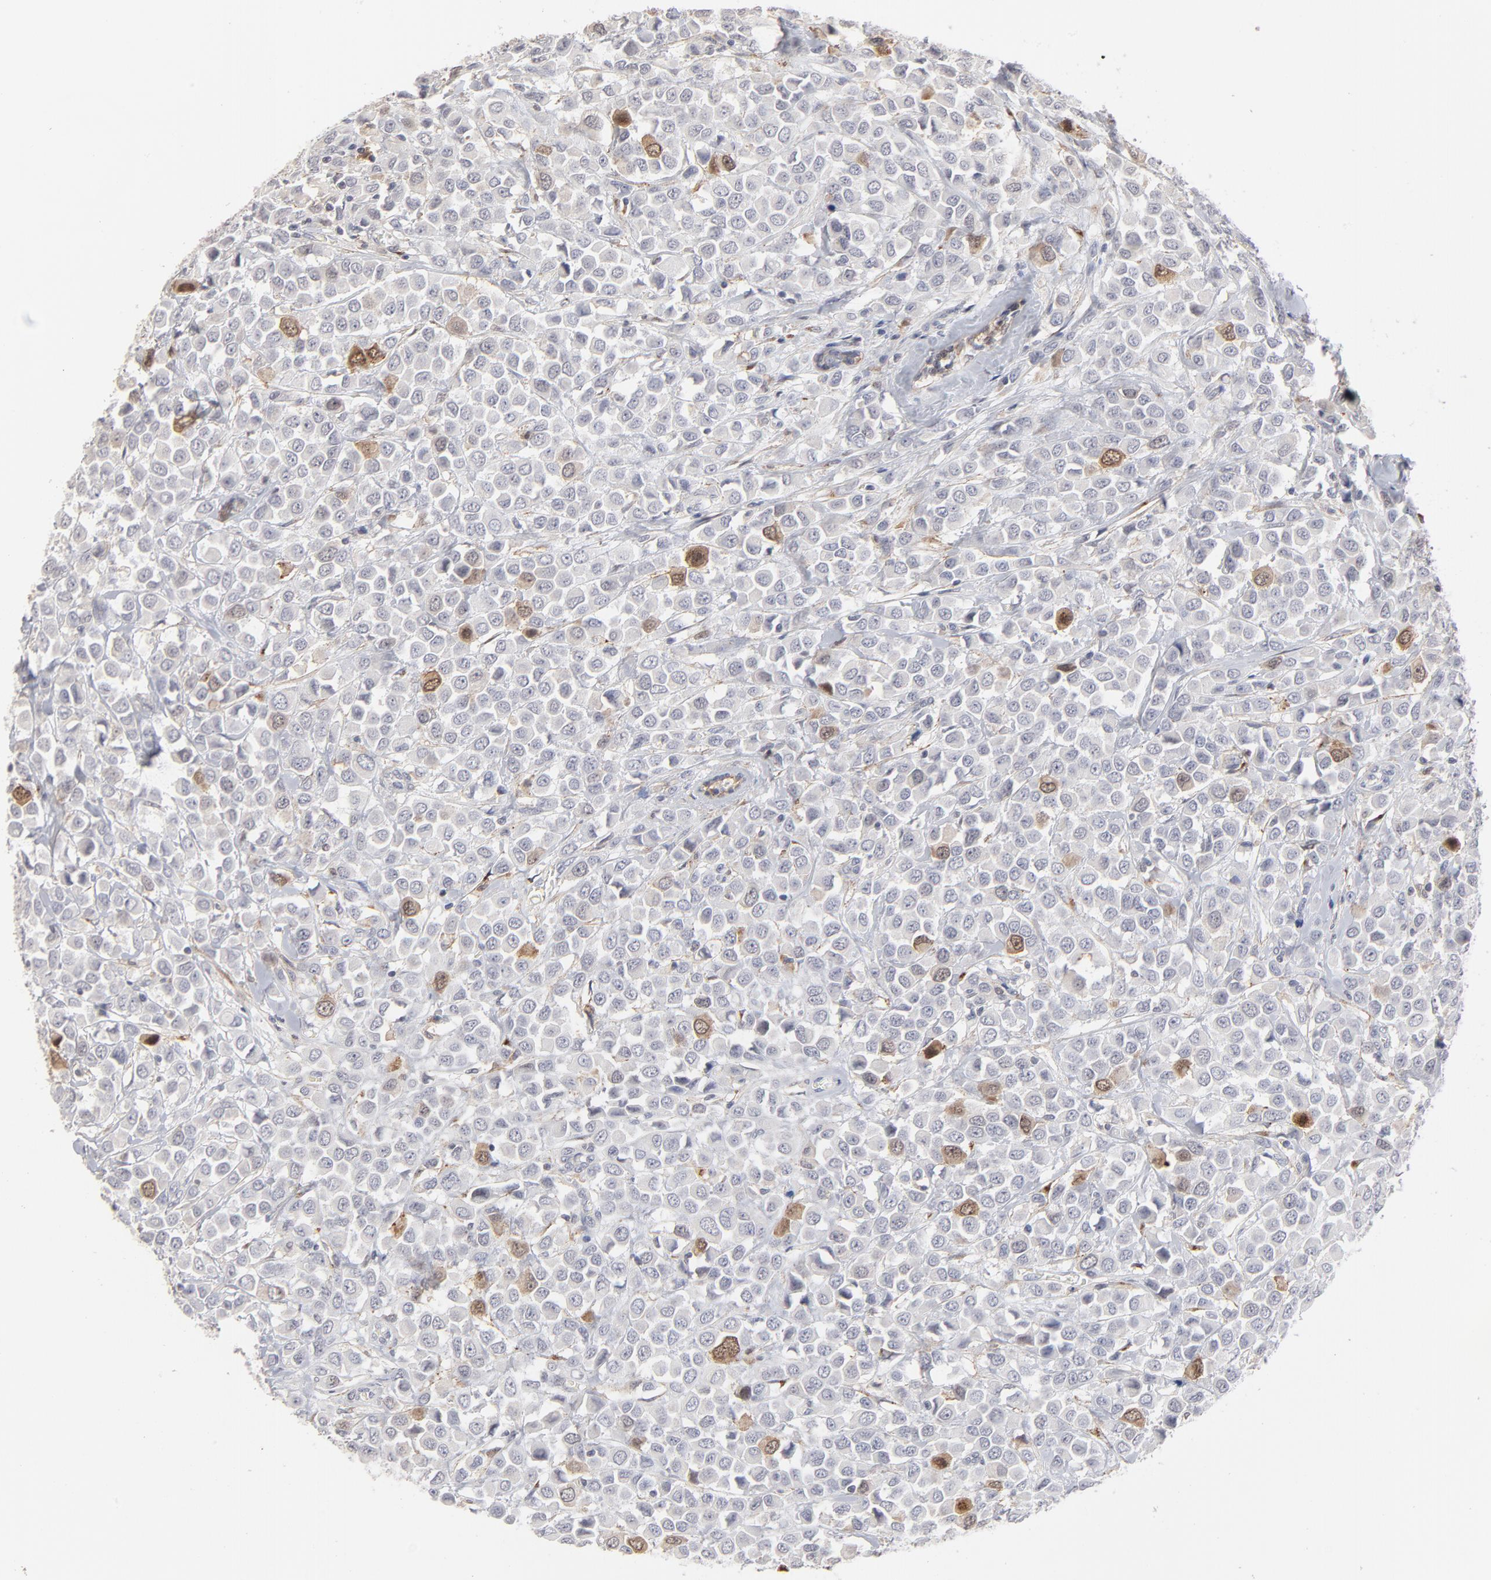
{"staining": {"intensity": "moderate", "quantity": "<25%", "location": "cytoplasmic/membranous,nuclear"}, "tissue": "breast cancer", "cell_type": "Tumor cells", "image_type": "cancer", "snomed": [{"axis": "morphology", "description": "Duct carcinoma"}, {"axis": "topography", "description": "Breast"}], "caption": "DAB (3,3'-diaminobenzidine) immunohistochemical staining of human breast intraductal carcinoma exhibits moderate cytoplasmic/membranous and nuclear protein staining in approximately <25% of tumor cells.", "gene": "AURKA", "patient": {"sex": "female", "age": 61}}